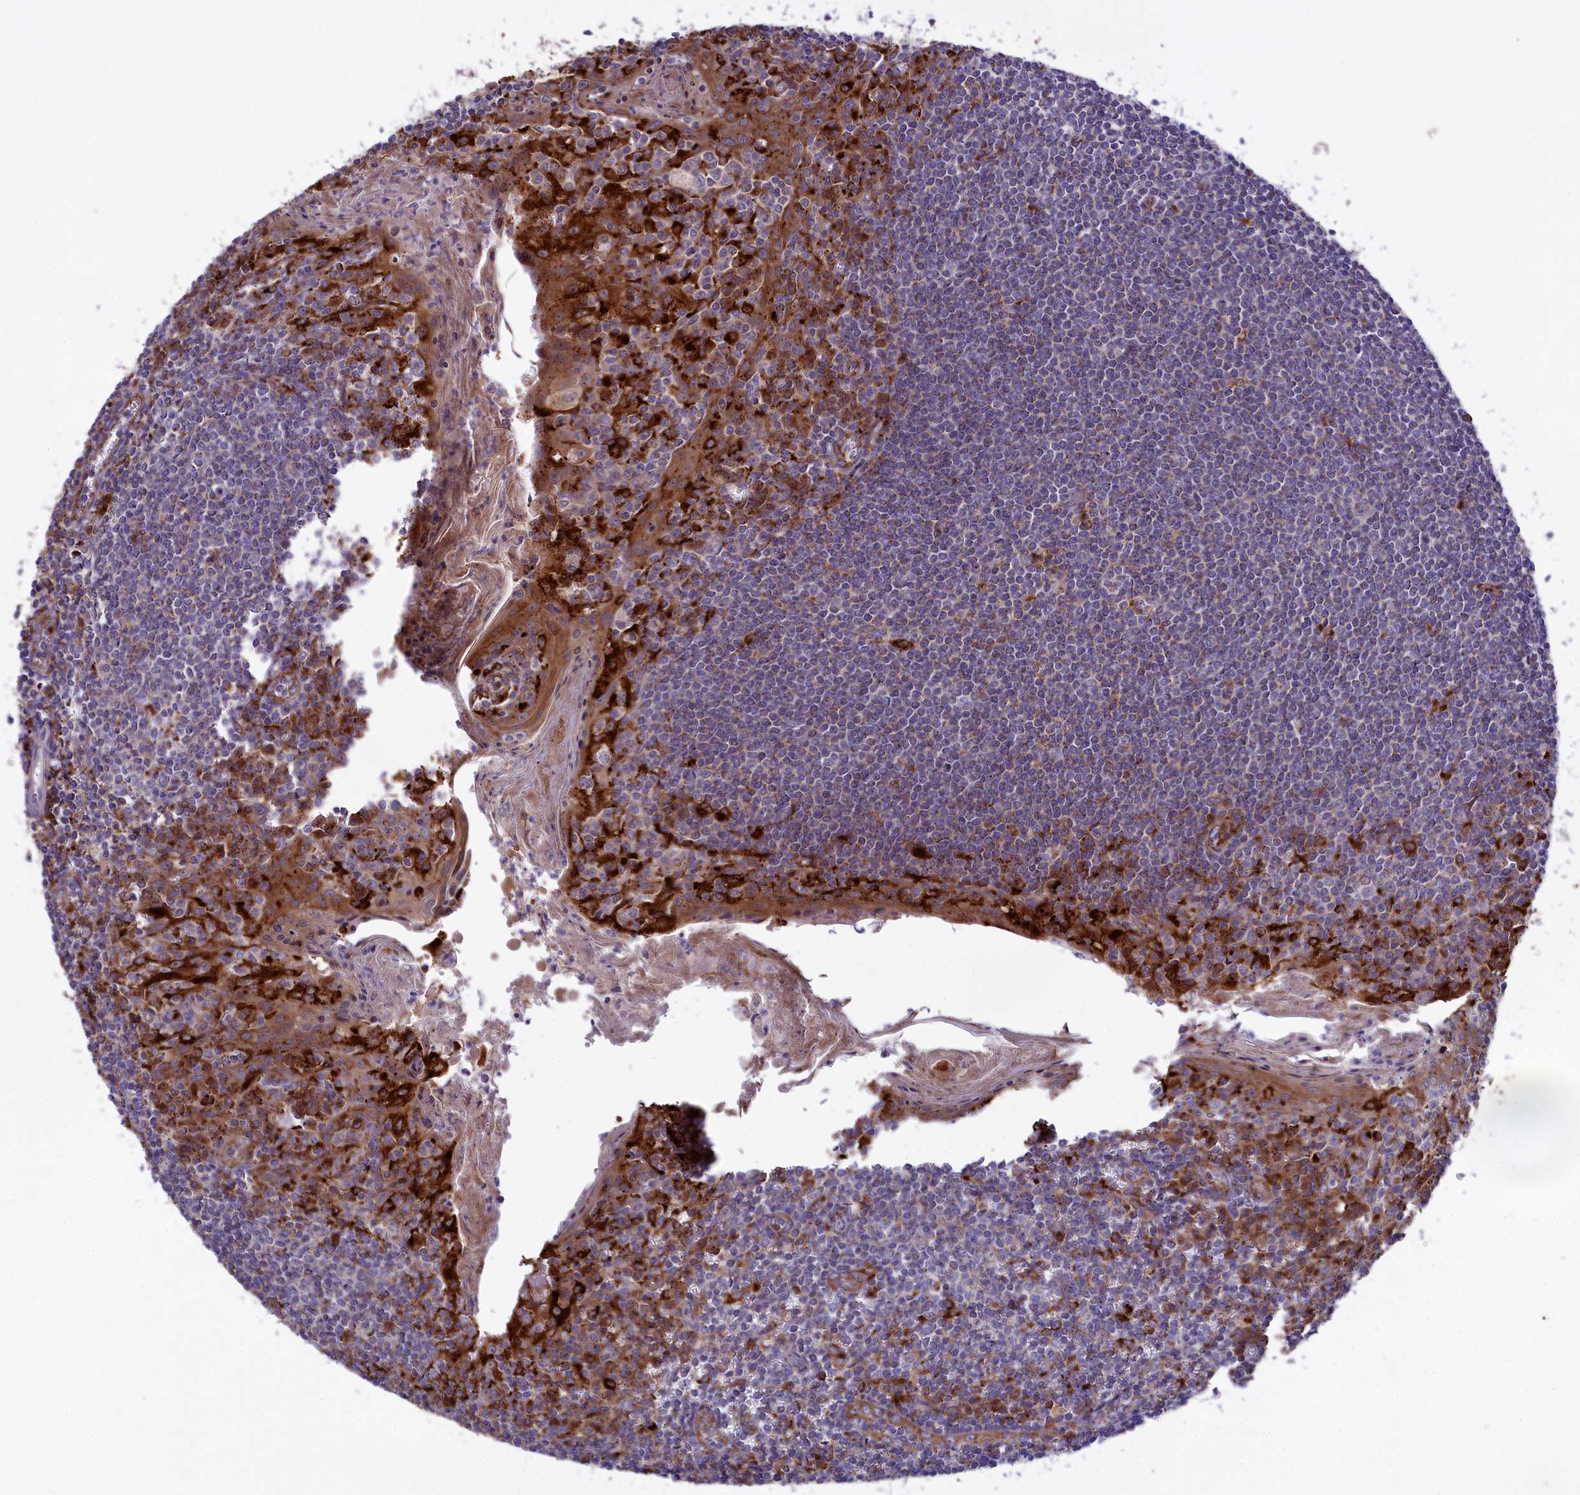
{"staining": {"intensity": "moderate", "quantity": "<25%", "location": "cytoplasmic/membranous"}, "tissue": "tonsil", "cell_type": "Germinal center cells", "image_type": "normal", "snomed": [{"axis": "morphology", "description": "Normal tissue, NOS"}, {"axis": "topography", "description": "Tonsil"}], "caption": "Immunohistochemistry of normal tonsil displays low levels of moderate cytoplasmic/membranous positivity in approximately <25% of germinal center cells.", "gene": "MAN2B1", "patient": {"sex": "male", "age": 27}}